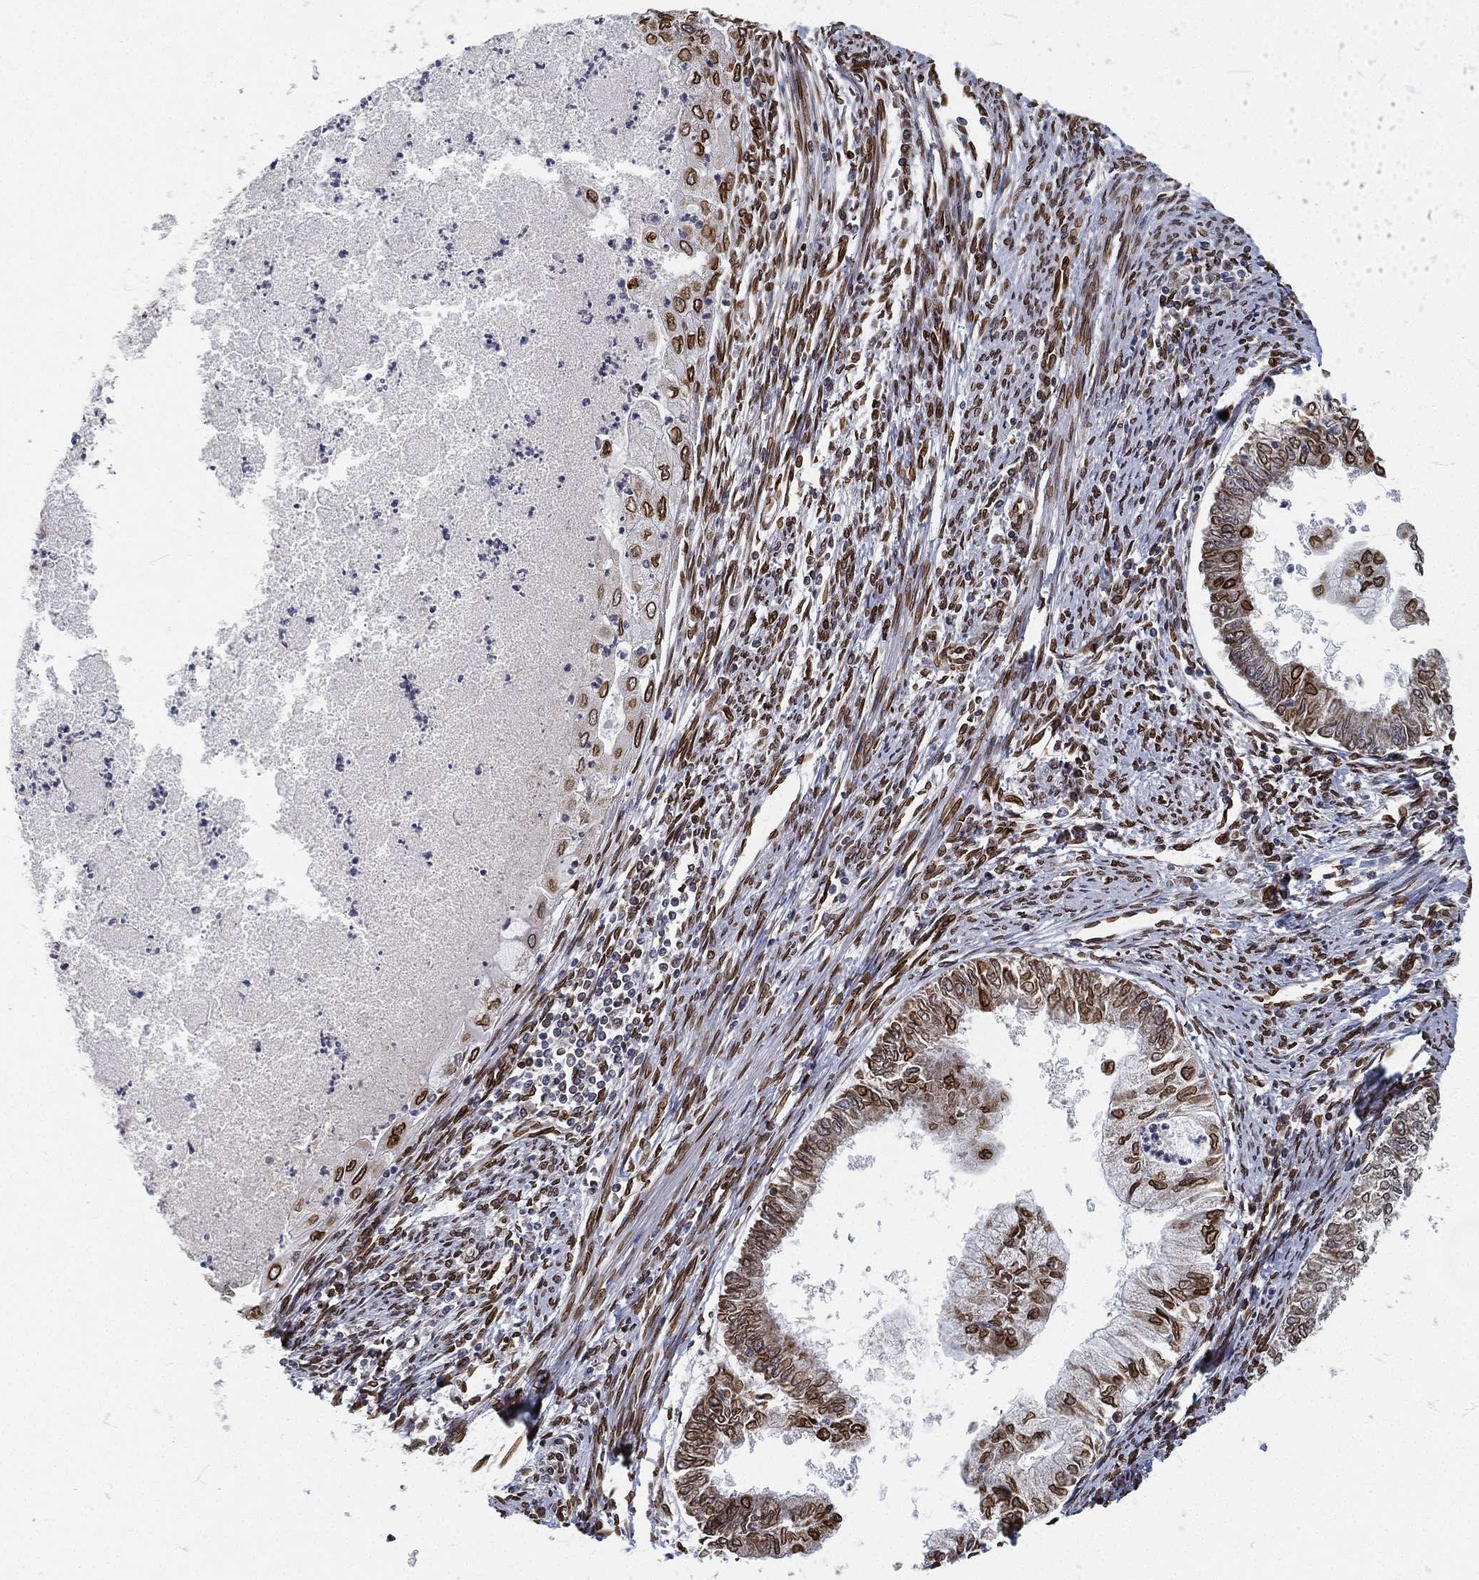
{"staining": {"intensity": "strong", "quantity": "<25%", "location": "cytoplasmic/membranous,nuclear"}, "tissue": "endometrial cancer", "cell_type": "Tumor cells", "image_type": "cancer", "snomed": [{"axis": "morphology", "description": "Adenocarcinoma, NOS"}, {"axis": "topography", "description": "Endometrium"}], "caption": "Immunohistochemical staining of endometrial cancer shows strong cytoplasmic/membranous and nuclear protein expression in about <25% of tumor cells.", "gene": "PALB2", "patient": {"sex": "female", "age": 59}}